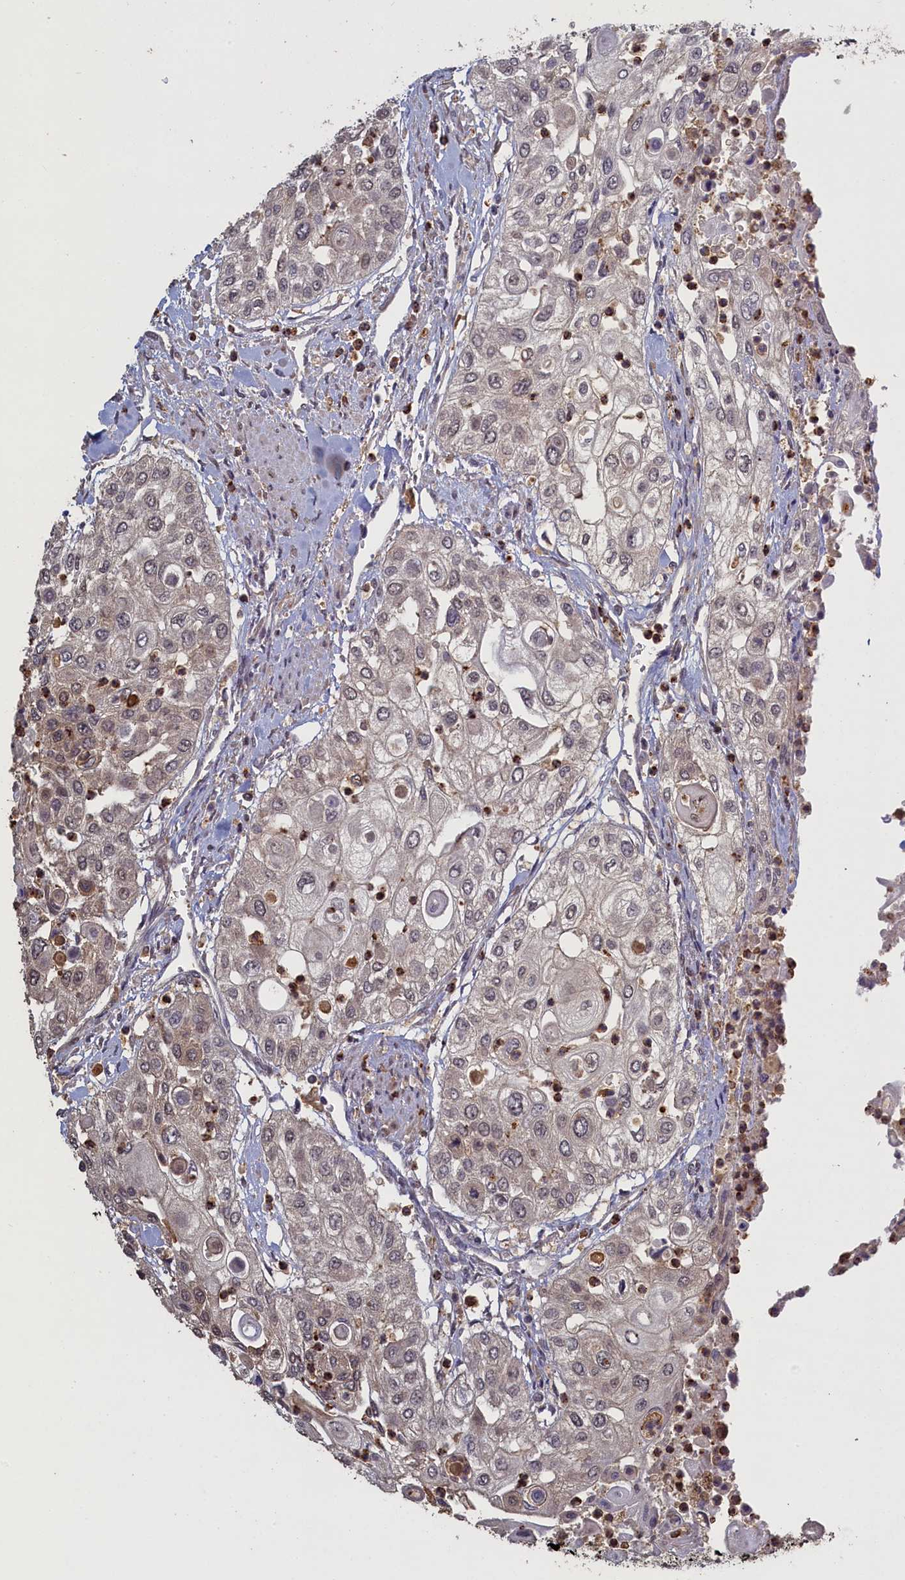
{"staining": {"intensity": "weak", "quantity": "<25%", "location": "cytoplasmic/membranous"}, "tissue": "urothelial cancer", "cell_type": "Tumor cells", "image_type": "cancer", "snomed": [{"axis": "morphology", "description": "Urothelial carcinoma, High grade"}, {"axis": "topography", "description": "Urinary bladder"}], "caption": "High power microscopy image of an immunohistochemistry histopathology image of urothelial cancer, revealing no significant staining in tumor cells.", "gene": "UCHL3", "patient": {"sex": "female", "age": 79}}